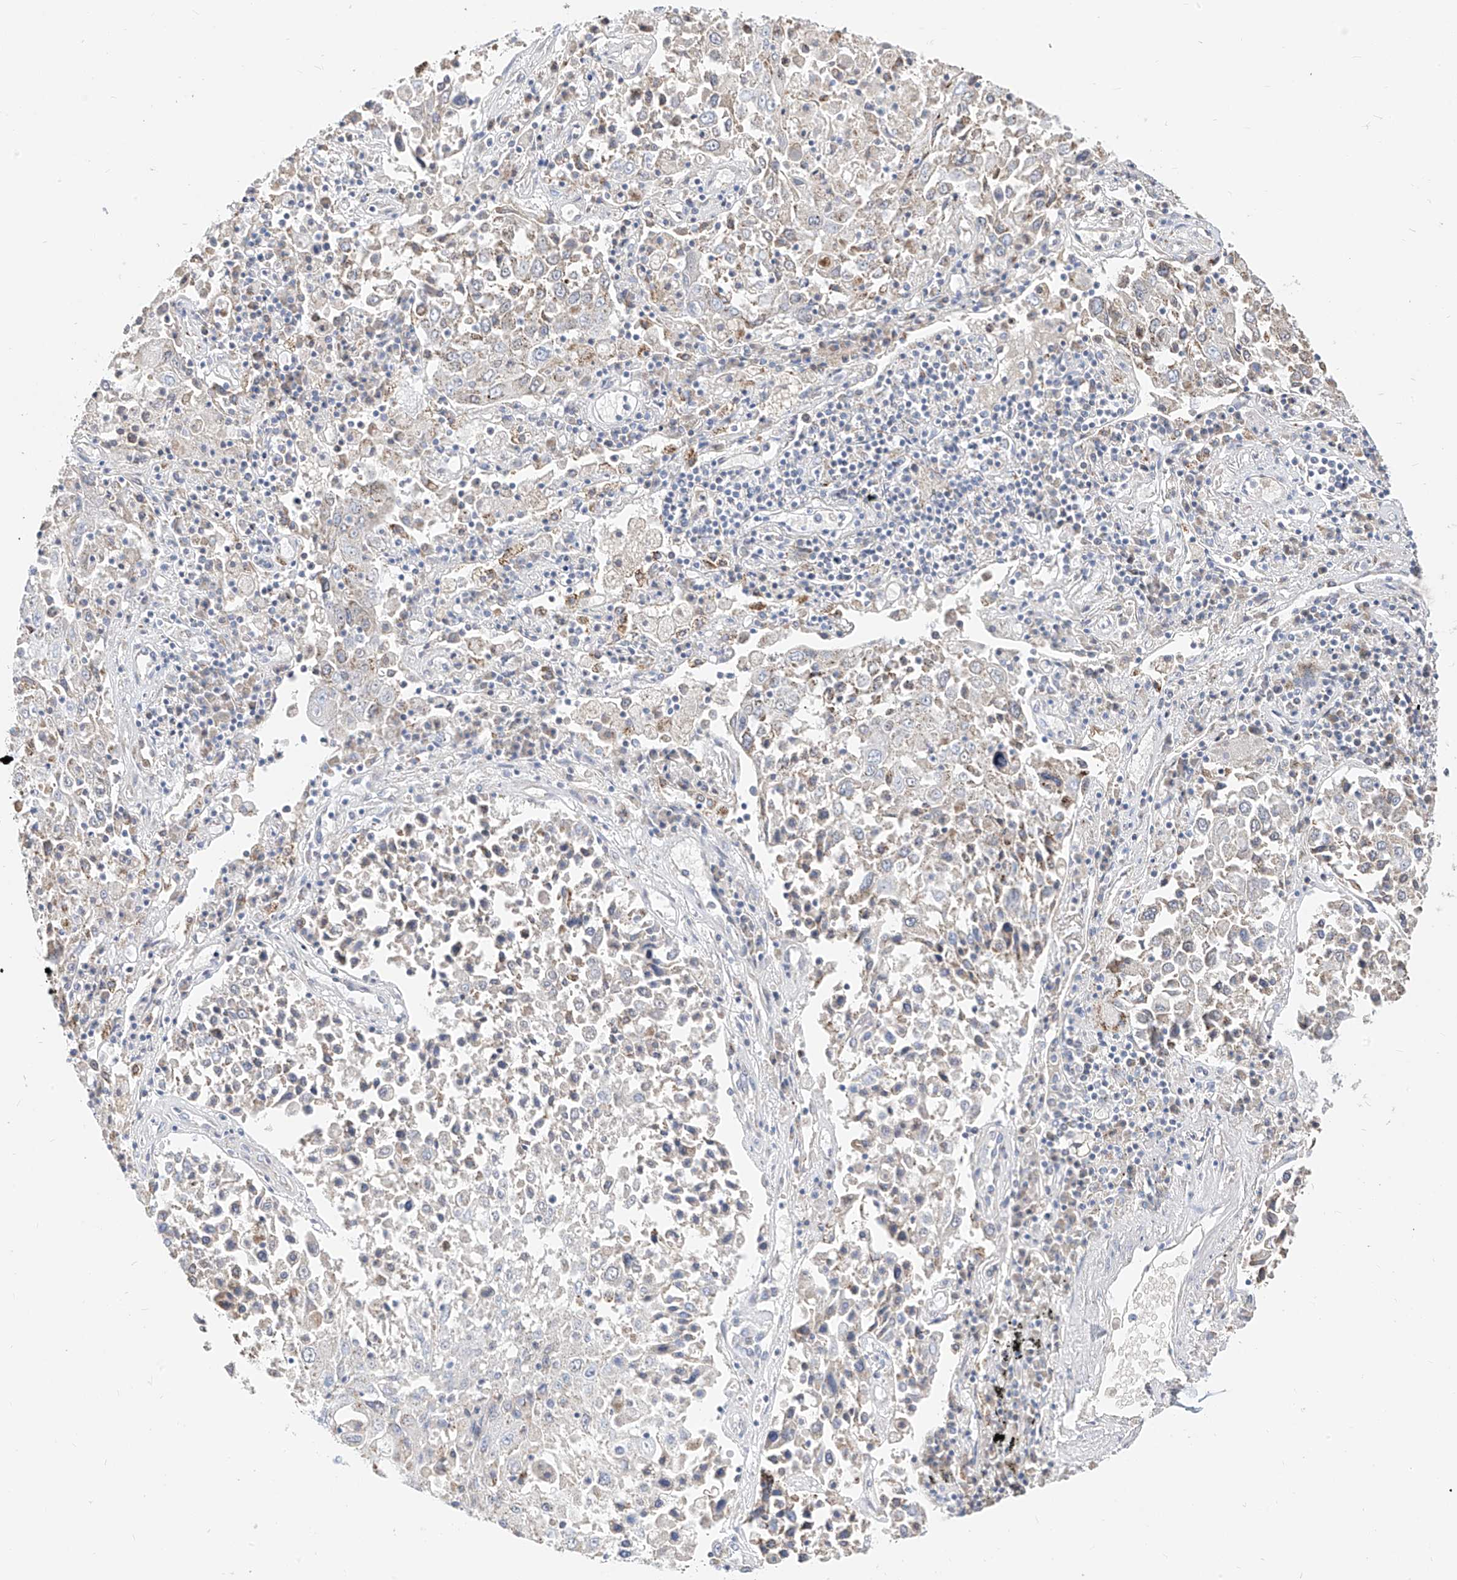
{"staining": {"intensity": "weak", "quantity": "25%-75%", "location": "cytoplasmic/membranous"}, "tissue": "lung cancer", "cell_type": "Tumor cells", "image_type": "cancer", "snomed": [{"axis": "morphology", "description": "Squamous cell carcinoma, NOS"}, {"axis": "topography", "description": "Lung"}], "caption": "An IHC micrograph of neoplastic tissue is shown. Protein staining in brown shows weak cytoplasmic/membranous positivity in lung cancer within tumor cells.", "gene": "RASA2", "patient": {"sex": "male", "age": 65}}